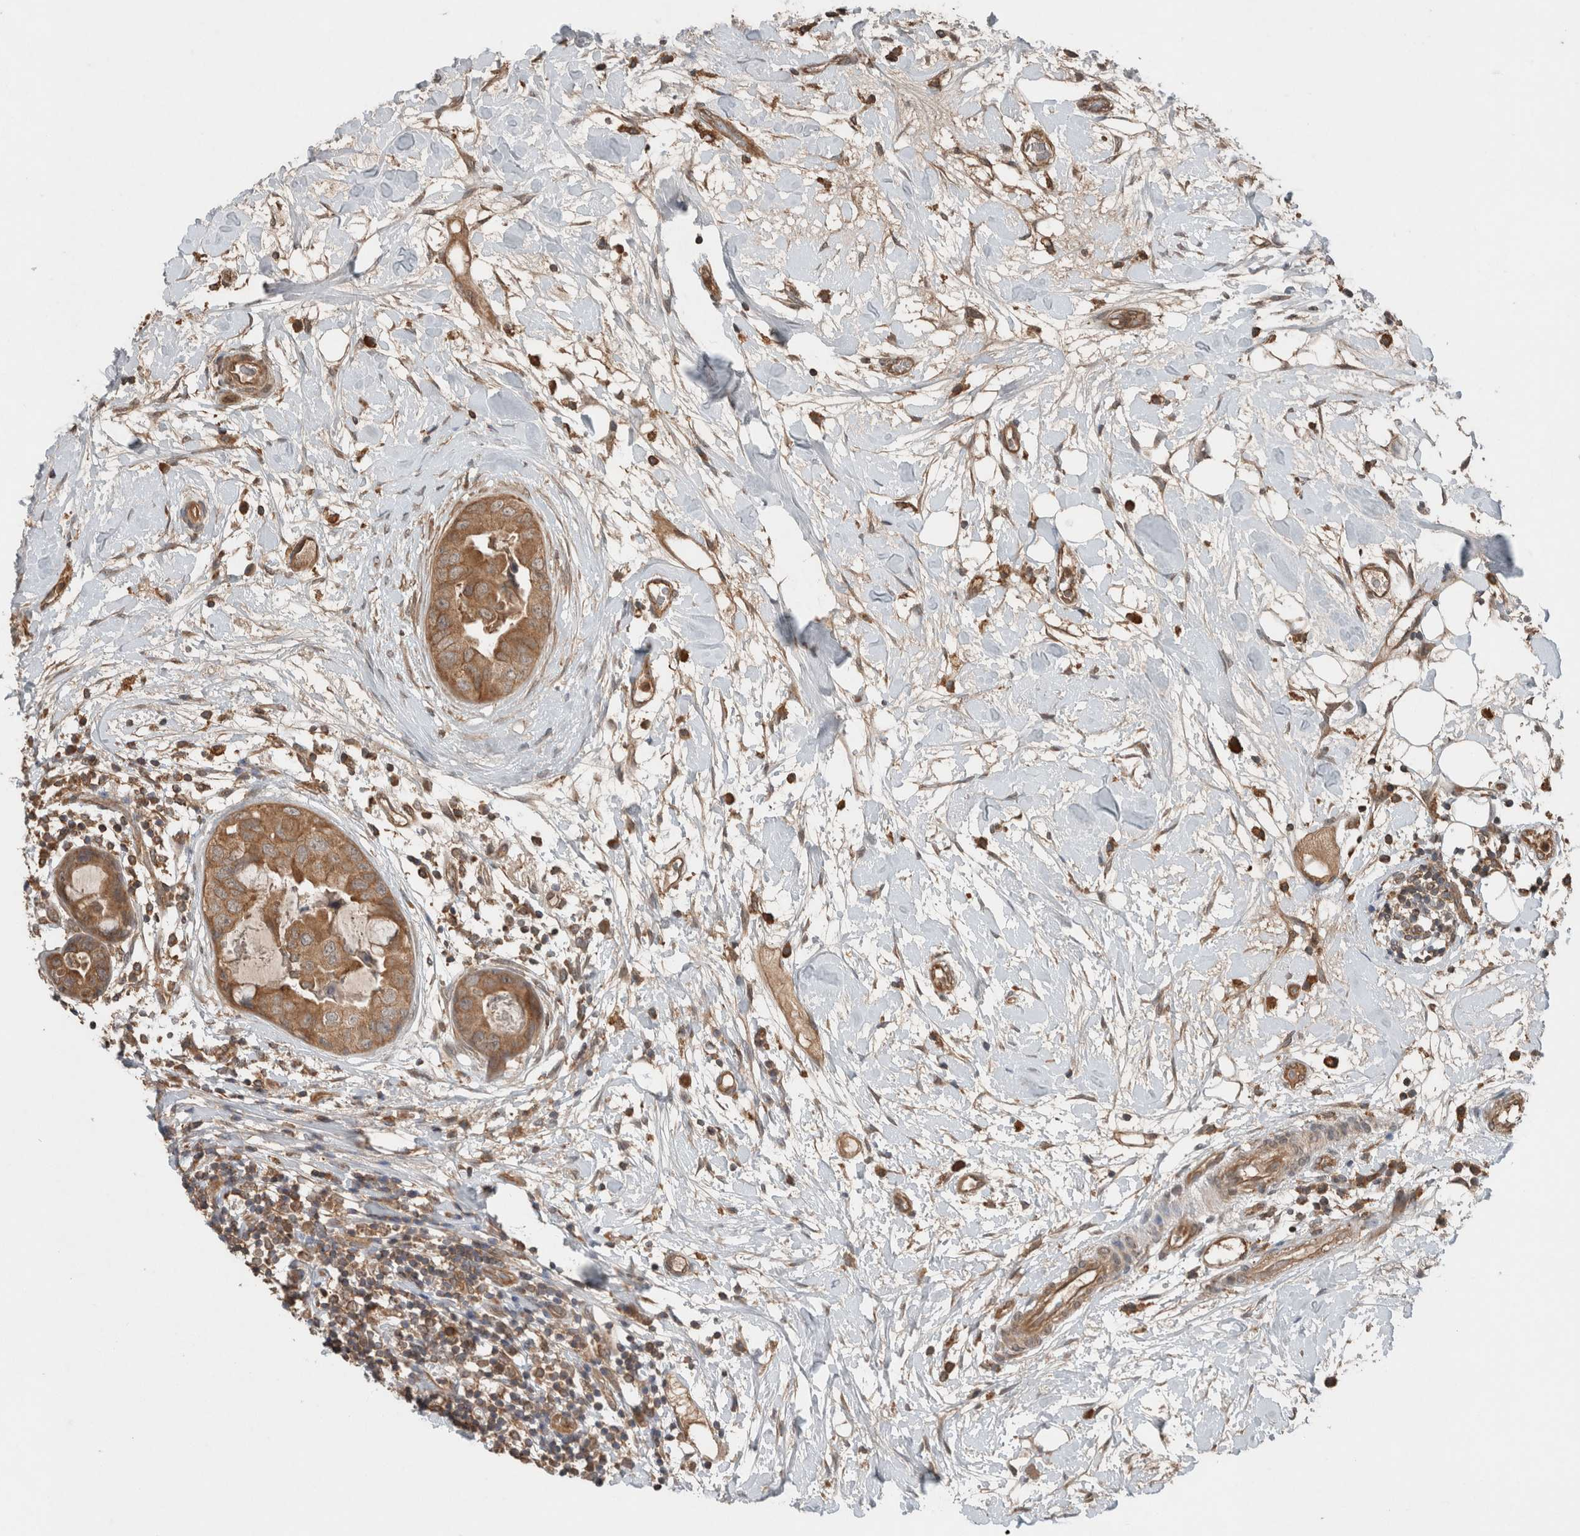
{"staining": {"intensity": "moderate", "quantity": ">75%", "location": "cytoplasmic/membranous"}, "tissue": "breast cancer", "cell_type": "Tumor cells", "image_type": "cancer", "snomed": [{"axis": "morphology", "description": "Duct carcinoma"}, {"axis": "topography", "description": "Breast"}], "caption": "Immunohistochemistry (IHC) staining of breast cancer (infiltrating ductal carcinoma), which demonstrates medium levels of moderate cytoplasmic/membranous positivity in about >75% of tumor cells indicating moderate cytoplasmic/membranous protein expression. The staining was performed using DAB (3,3'-diaminobenzidine) (brown) for protein detection and nuclei were counterstained in hematoxylin (blue).", "gene": "KLK14", "patient": {"sex": "female", "age": 40}}